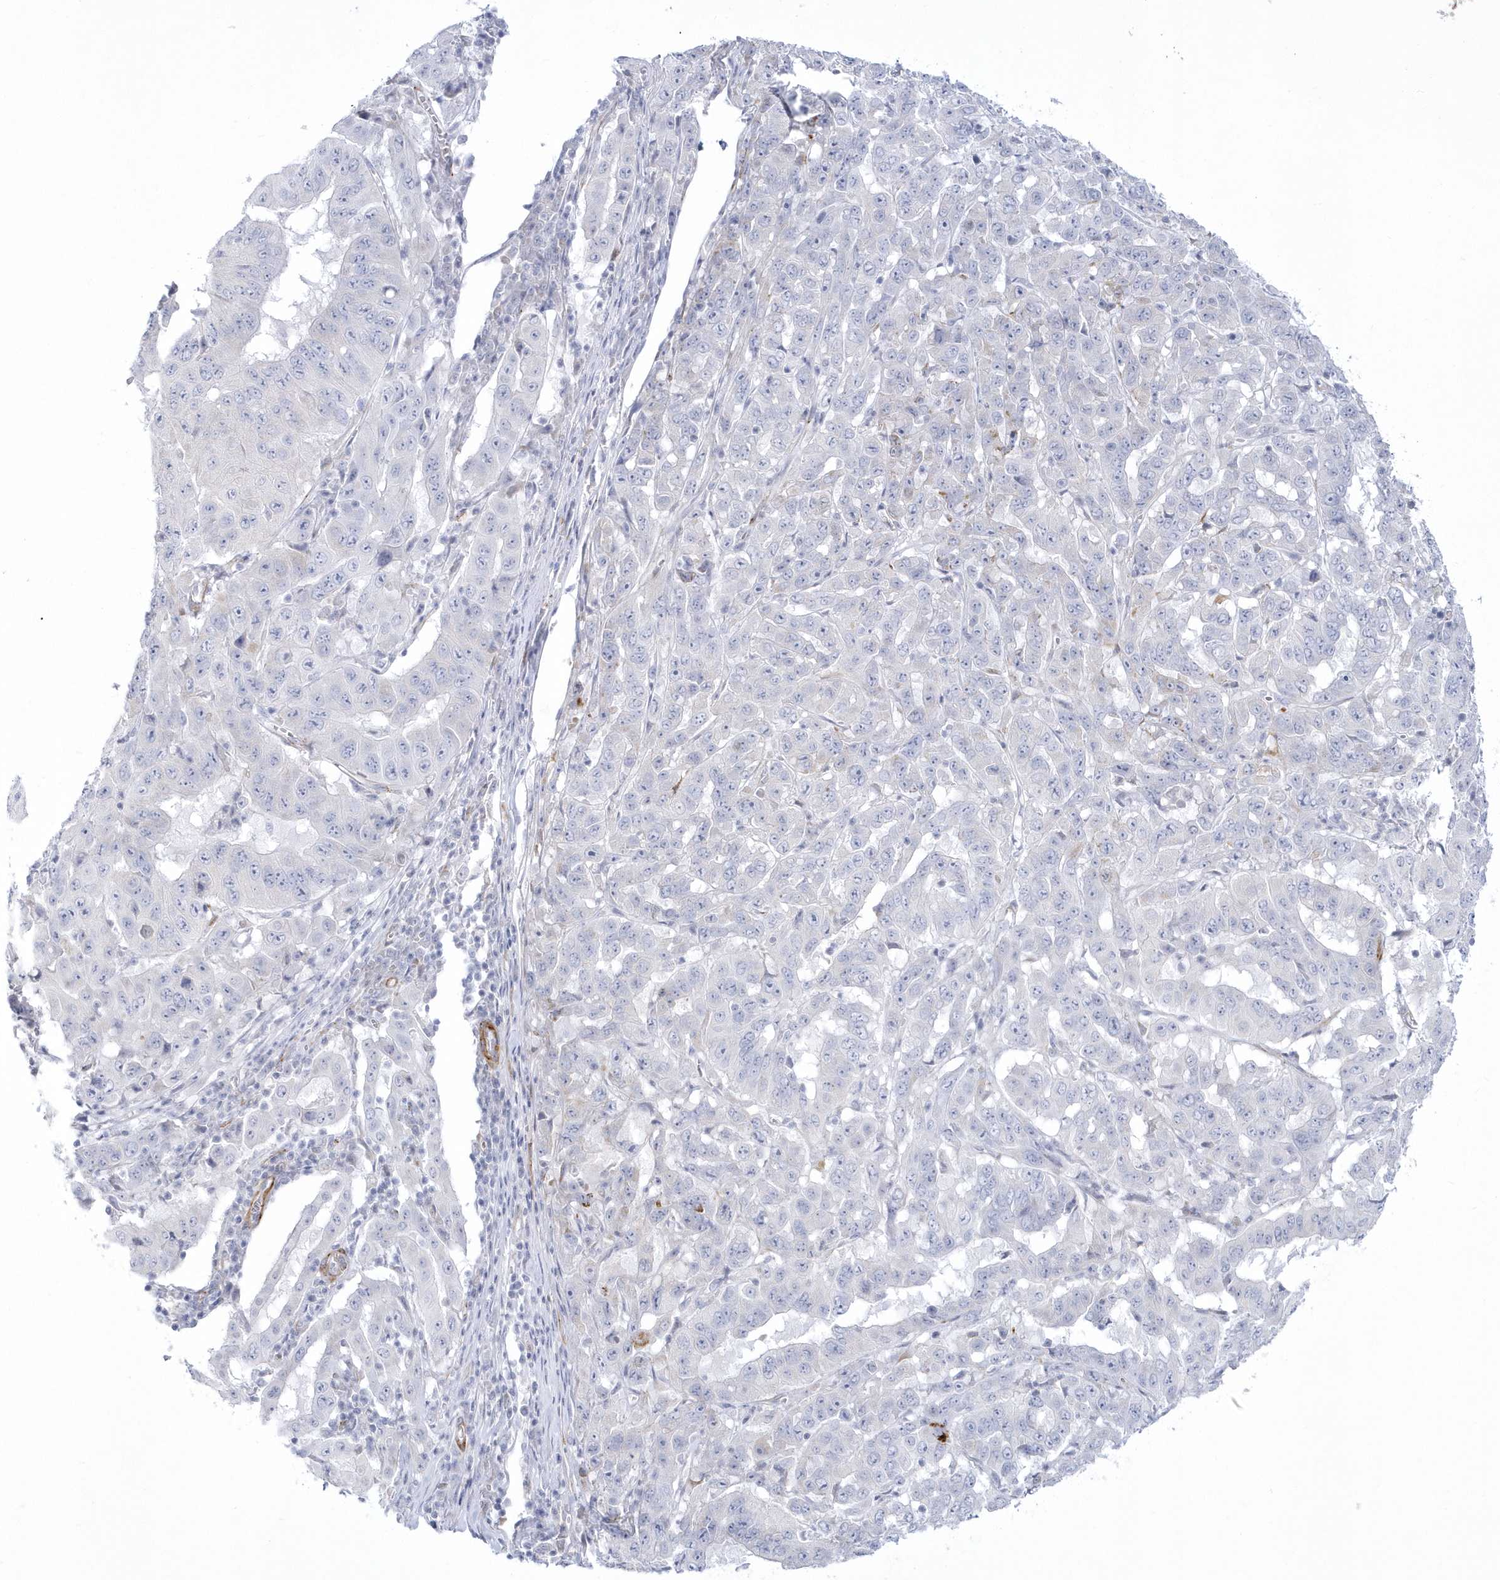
{"staining": {"intensity": "negative", "quantity": "none", "location": "none"}, "tissue": "pancreatic cancer", "cell_type": "Tumor cells", "image_type": "cancer", "snomed": [{"axis": "morphology", "description": "Adenocarcinoma, NOS"}, {"axis": "topography", "description": "Pancreas"}], "caption": "Human adenocarcinoma (pancreatic) stained for a protein using IHC shows no expression in tumor cells.", "gene": "WDR27", "patient": {"sex": "male", "age": 63}}